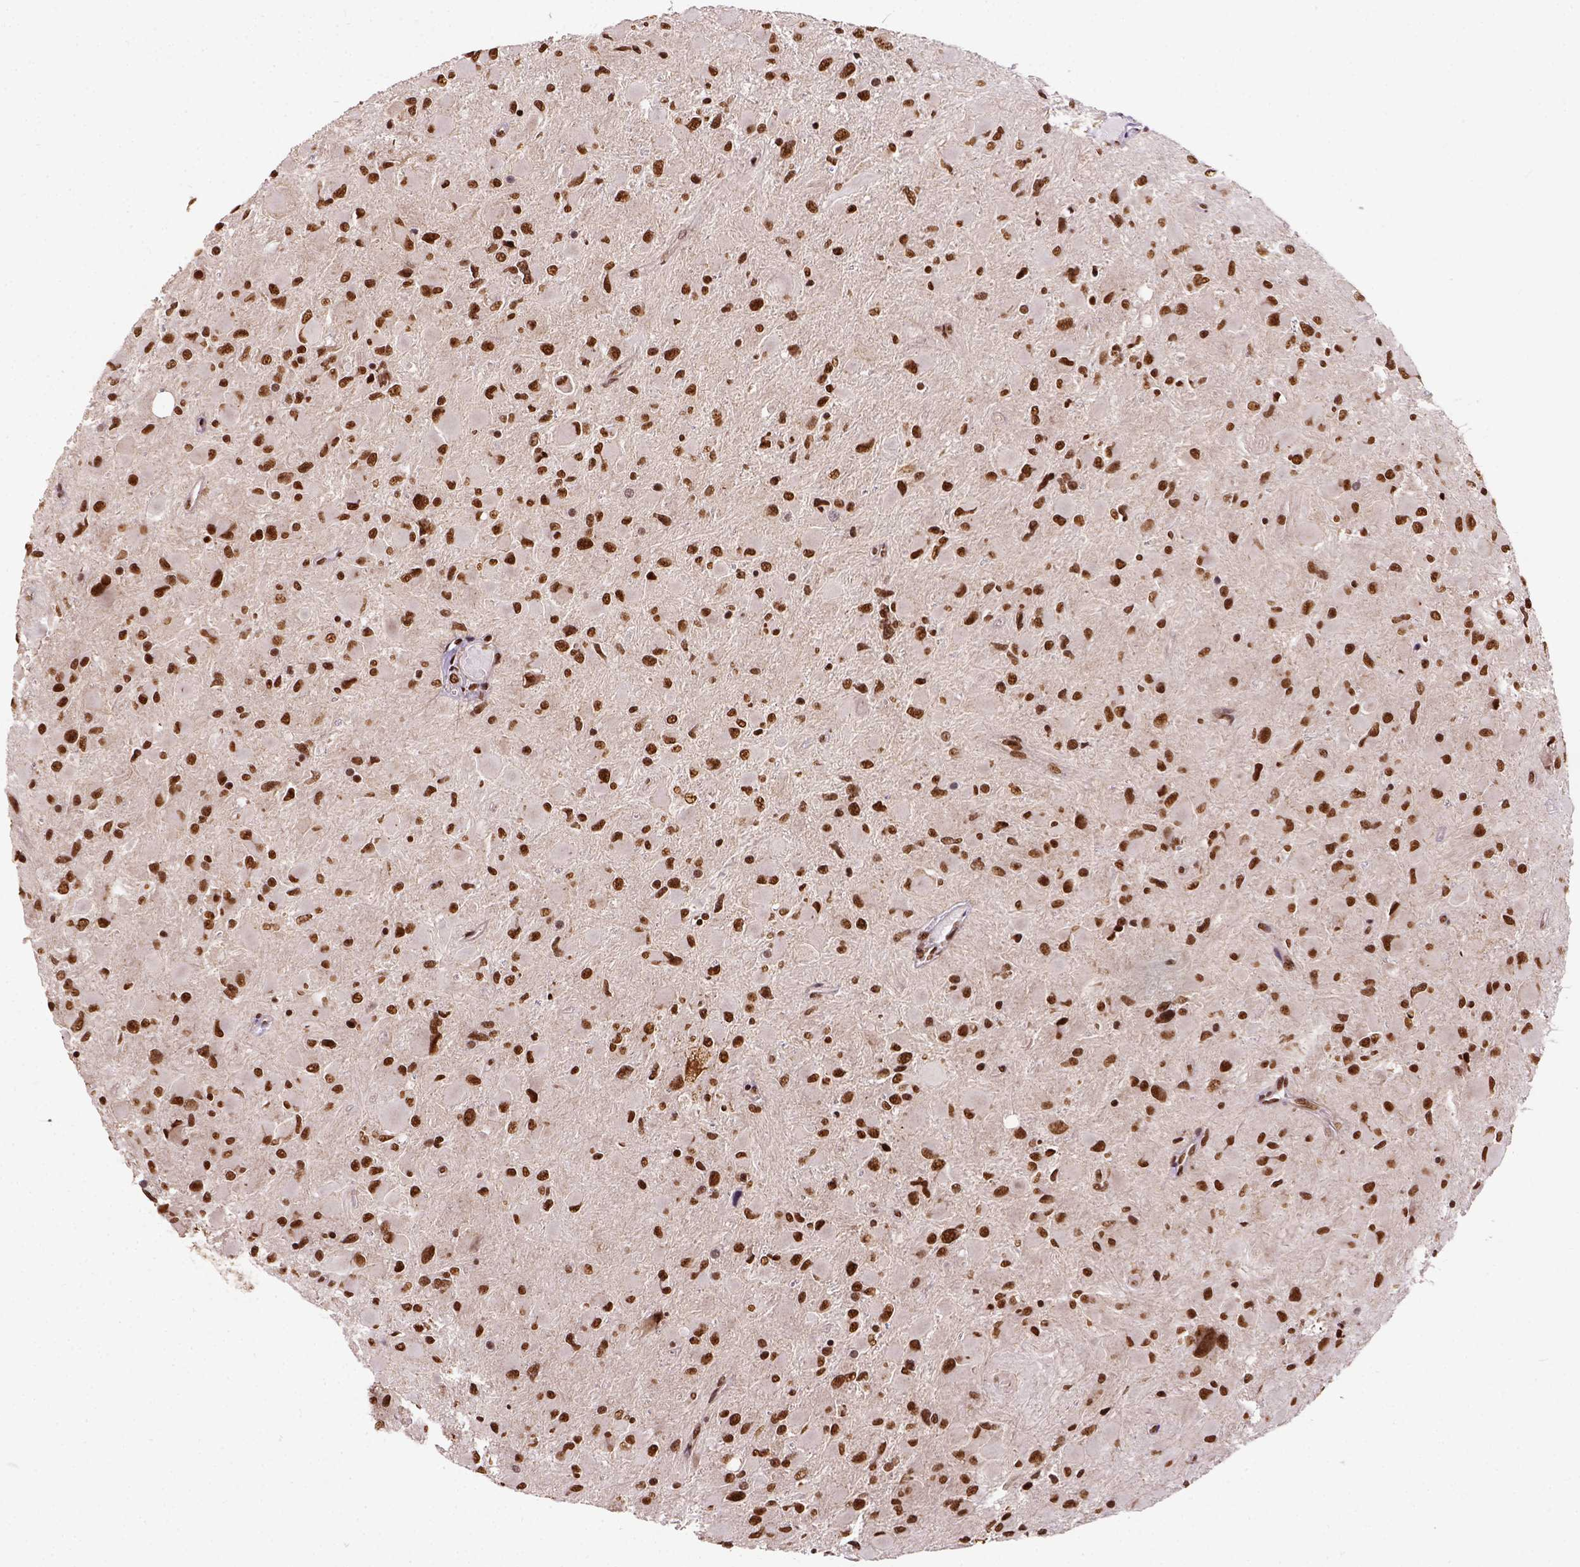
{"staining": {"intensity": "strong", "quantity": ">75%", "location": "nuclear"}, "tissue": "glioma", "cell_type": "Tumor cells", "image_type": "cancer", "snomed": [{"axis": "morphology", "description": "Glioma, malignant, High grade"}, {"axis": "topography", "description": "Cerebral cortex"}], "caption": "Malignant high-grade glioma was stained to show a protein in brown. There is high levels of strong nuclear staining in about >75% of tumor cells.", "gene": "NACC1", "patient": {"sex": "female", "age": 36}}